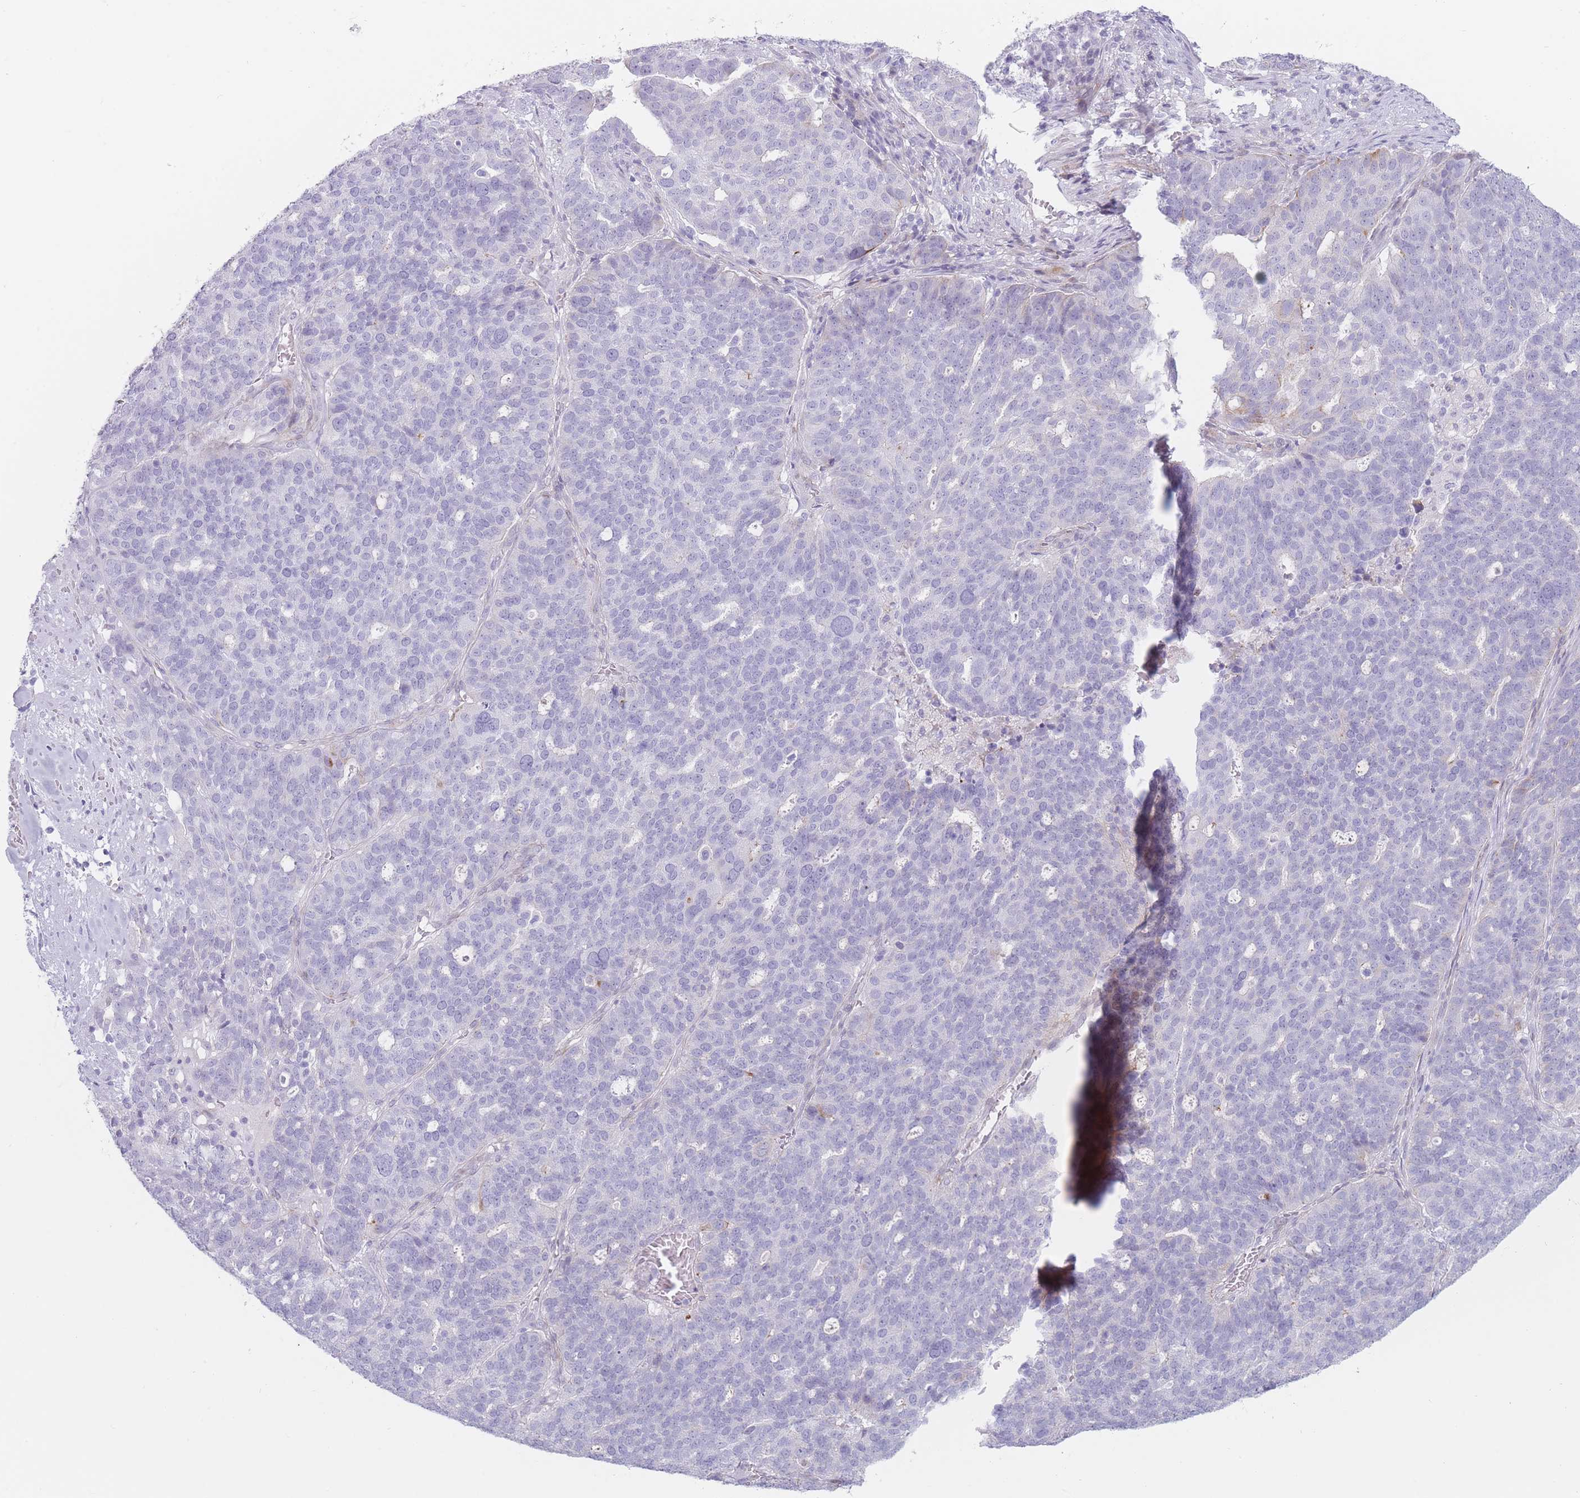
{"staining": {"intensity": "negative", "quantity": "none", "location": "none"}, "tissue": "ovarian cancer", "cell_type": "Tumor cells", "image_type": "cancer", "snomed": [{"axis": "morphology", "description": "Cystadenocarcinoma, serous, NOS"}, {"axis": "topography", "description": "Ovary"}], "caption": "Serous cystadenocarcinoma (ovarian) was stained to show a protein in brown. There is no significant staining in tumor cells. (DAB immunohistochemistry with hematoxylin counter stain).", "gene": "IFNA6", "patient": {"sex": "female", "age": 59}}